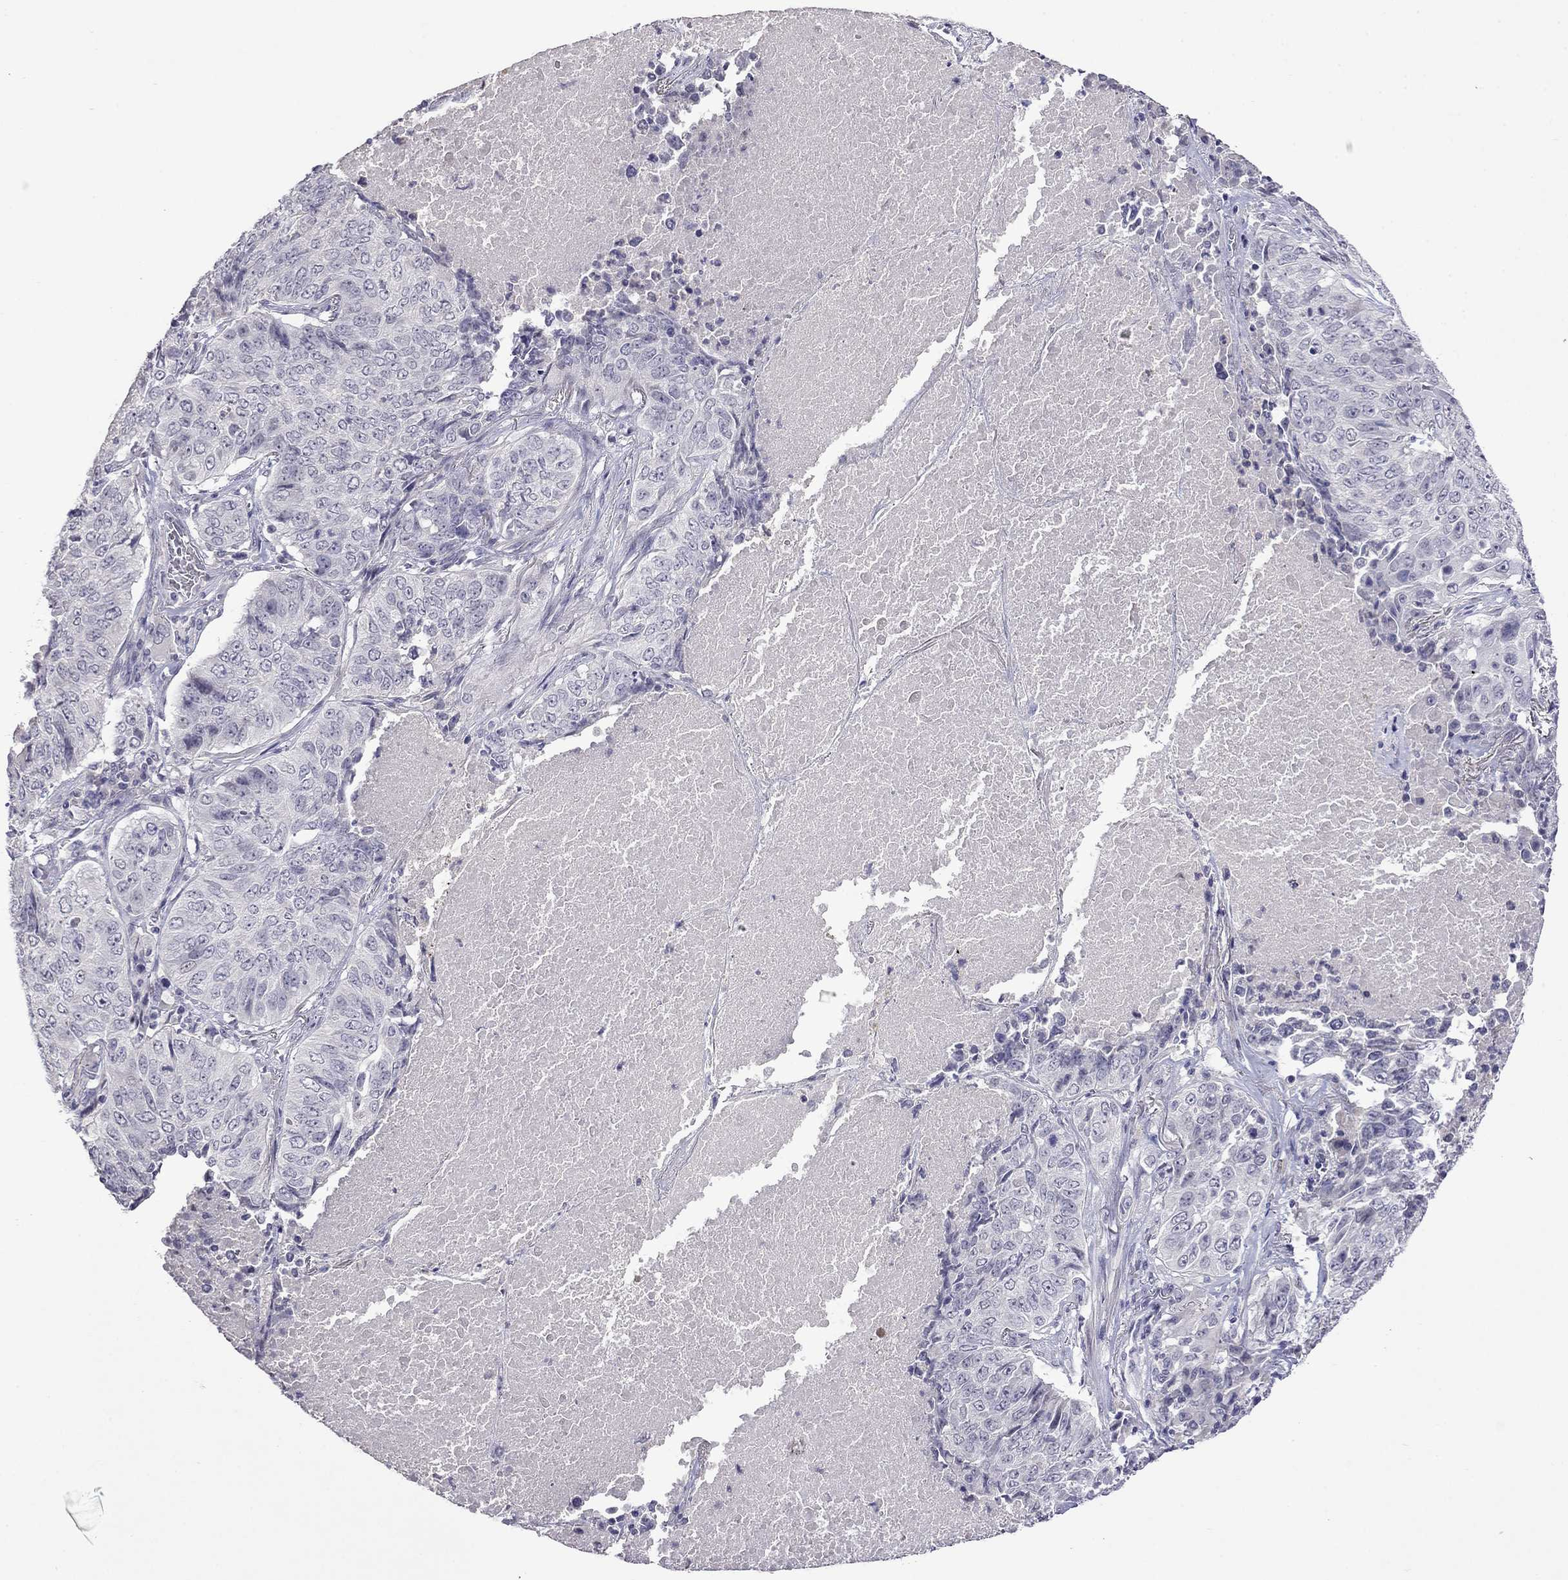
{"staining": {"intensity": "negative", "quantity": "none", "location": "none"}, "tissue": "lung cancer", "cell_type": "Tumor cells", "image_type": "cancer", "snomed": [{"axis": "morphology", "description": "Normal tissue, NOS"}, {"axis": "morphology", "description": "Squamous cell carcinoma, NOS"}, {"axis": "topography", "description": "Bronchus"}, {"axis": "topography", "description": "Lung"}], "caption": "Immunohistochemistry (IHC) image of lung cancer (squamous cell carcinoma) stained for a protein (brown), which shows no positivity in tumor cells. (Brightfield microscopy of DAB IHC at high magnification).", "gene": "STAR", "patient": {"sex": "male", "age": 64}}